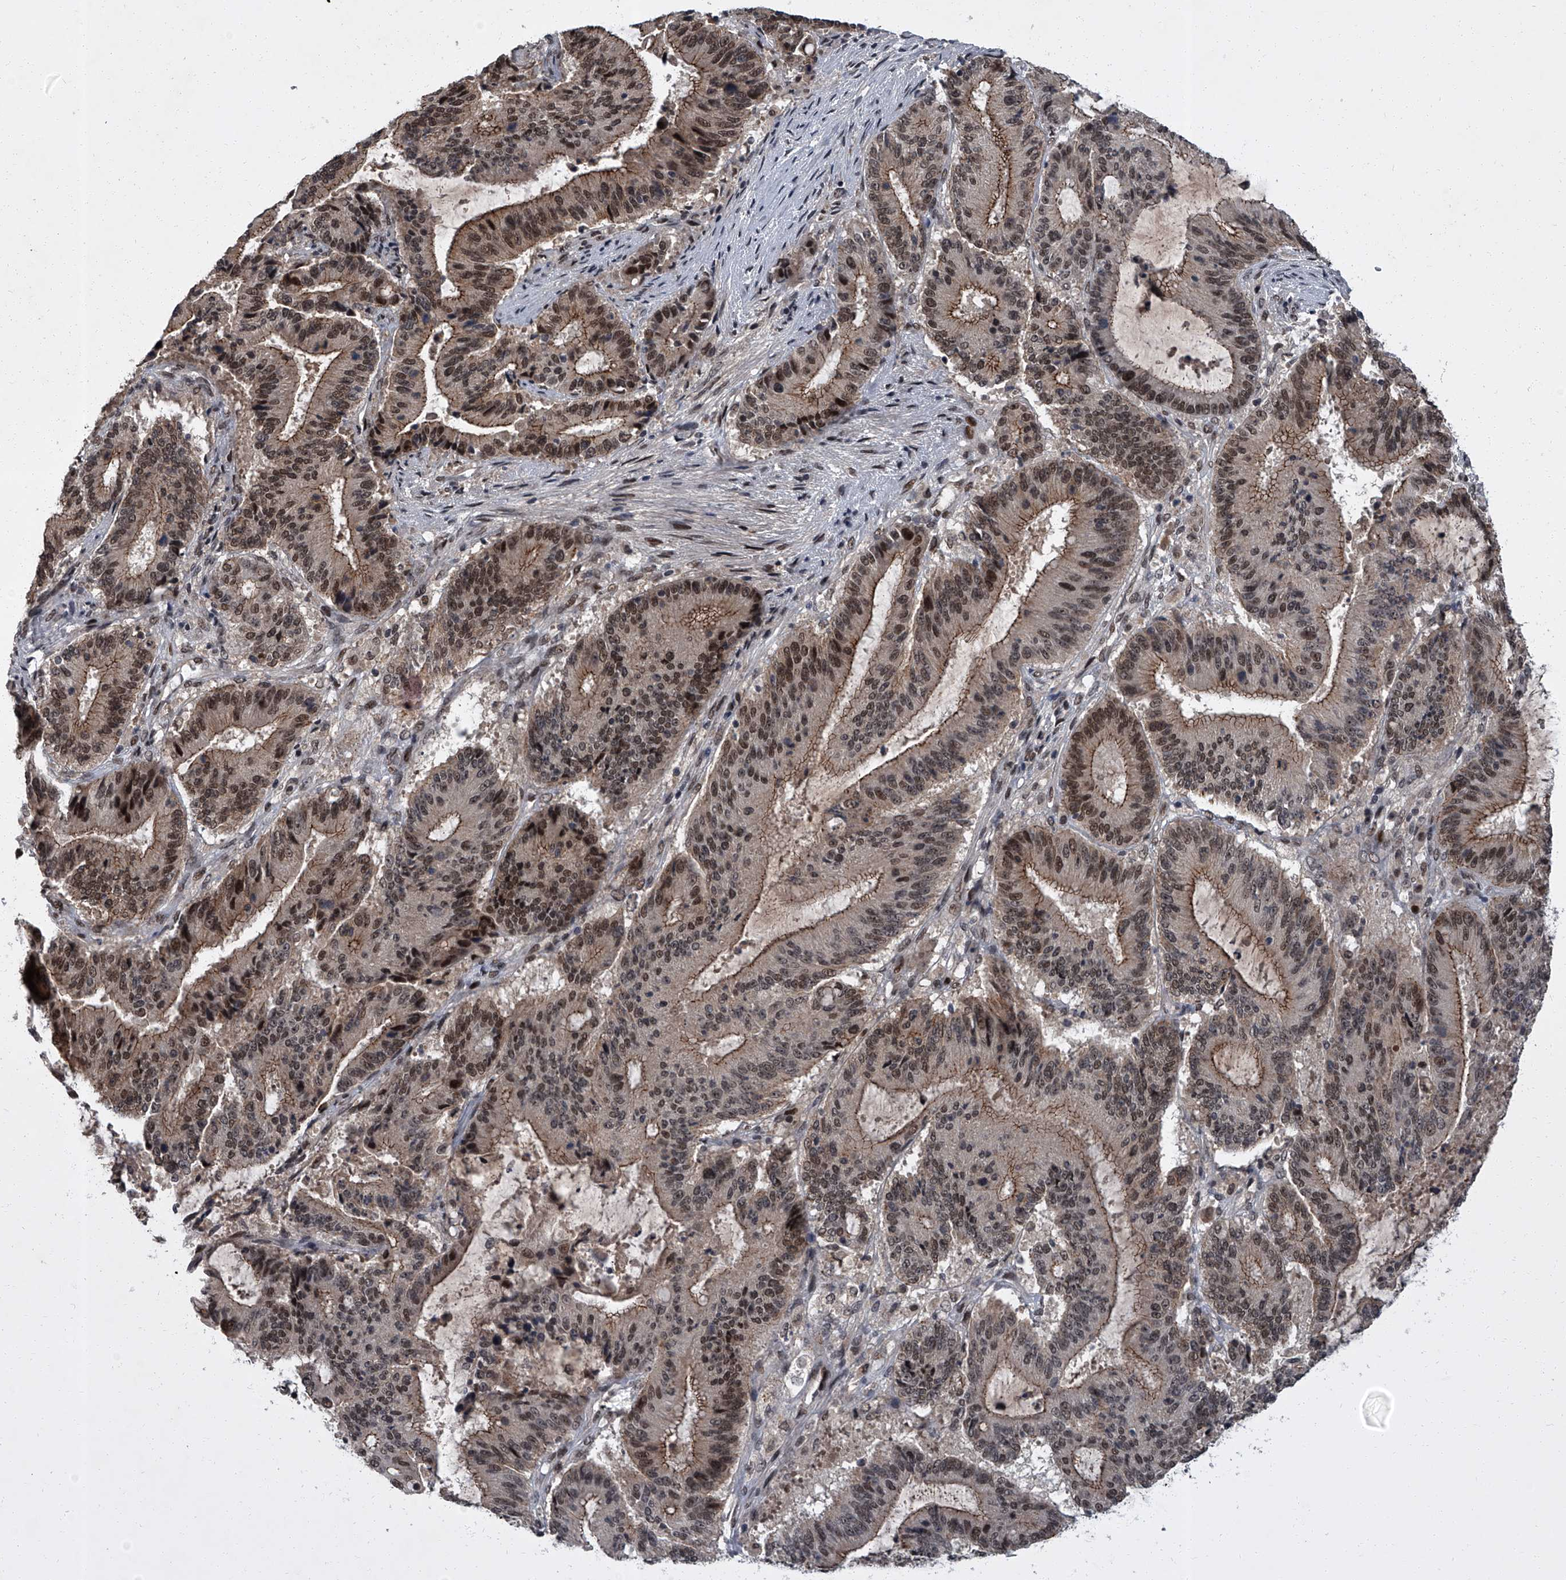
{"staining": {"intensity": "moderate", "quantity": ">75%", "location": "cytoplasmic/membranous,nuclear"}, "tissue": "liver cancer", "cell_type": "Tumor cells", "image_type": "cancer", "snomed": [{"axis": "morphology", "description": "Normal tissue, NOS"}, {"axis": "morphology", "description": "Cholangiocarcinoma"}, {"axis": "topography", "description": "Liver"}, {"axis": "topography", "description": "Peripheral nerve tissue"}], "caption": "Liver cancer (cholangiocarcinoma) was stained to show a protein in brown. There is medium levels of moderate cytoplasmic/membranous and nuclear staining in approximately >75% of tumor cells.", "gene": "ZNF518B", "patient": {"sex": "female", "age": 73}}